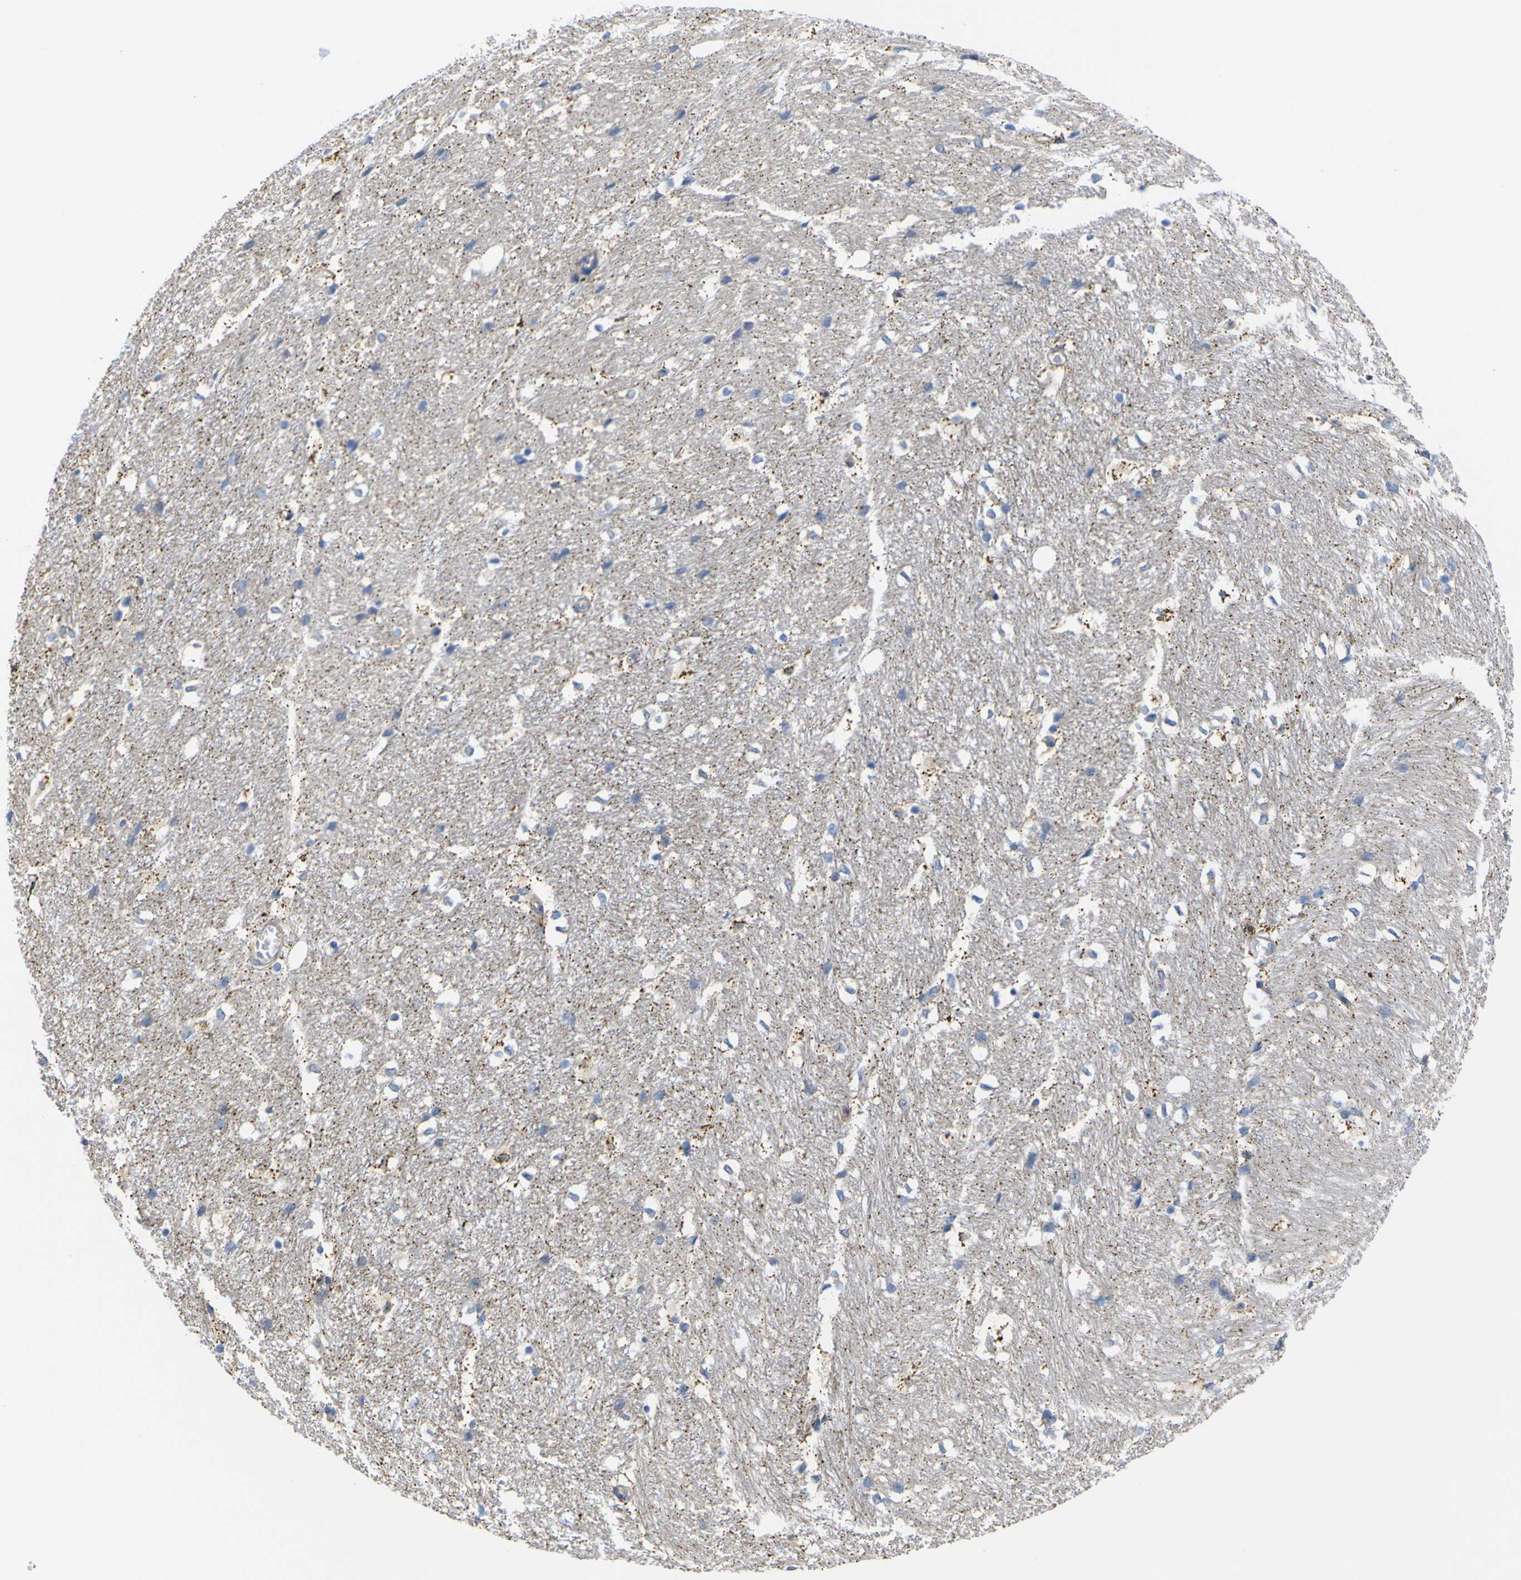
{"staining": {"intensity": "moderate", "quantity": "<25%", "location": "cytoplasmic/membranous"}, "tissue": "hippocampus", "cell_type": "Glial cells", "image_type": "normal", "snomed": [{"axis": "morphology", "description": "Normal tissue, NOS"}, {"axis": "topography", "description": "Hippocampus"}], "caption": "Normal hippocampus reveals moderate cytoplasmic/membranous positivity in about <25% of glial cells, visualized by immunohistochemistry.", "gene": "USH1C", "patient": {"sex": "female", "age": 19}}